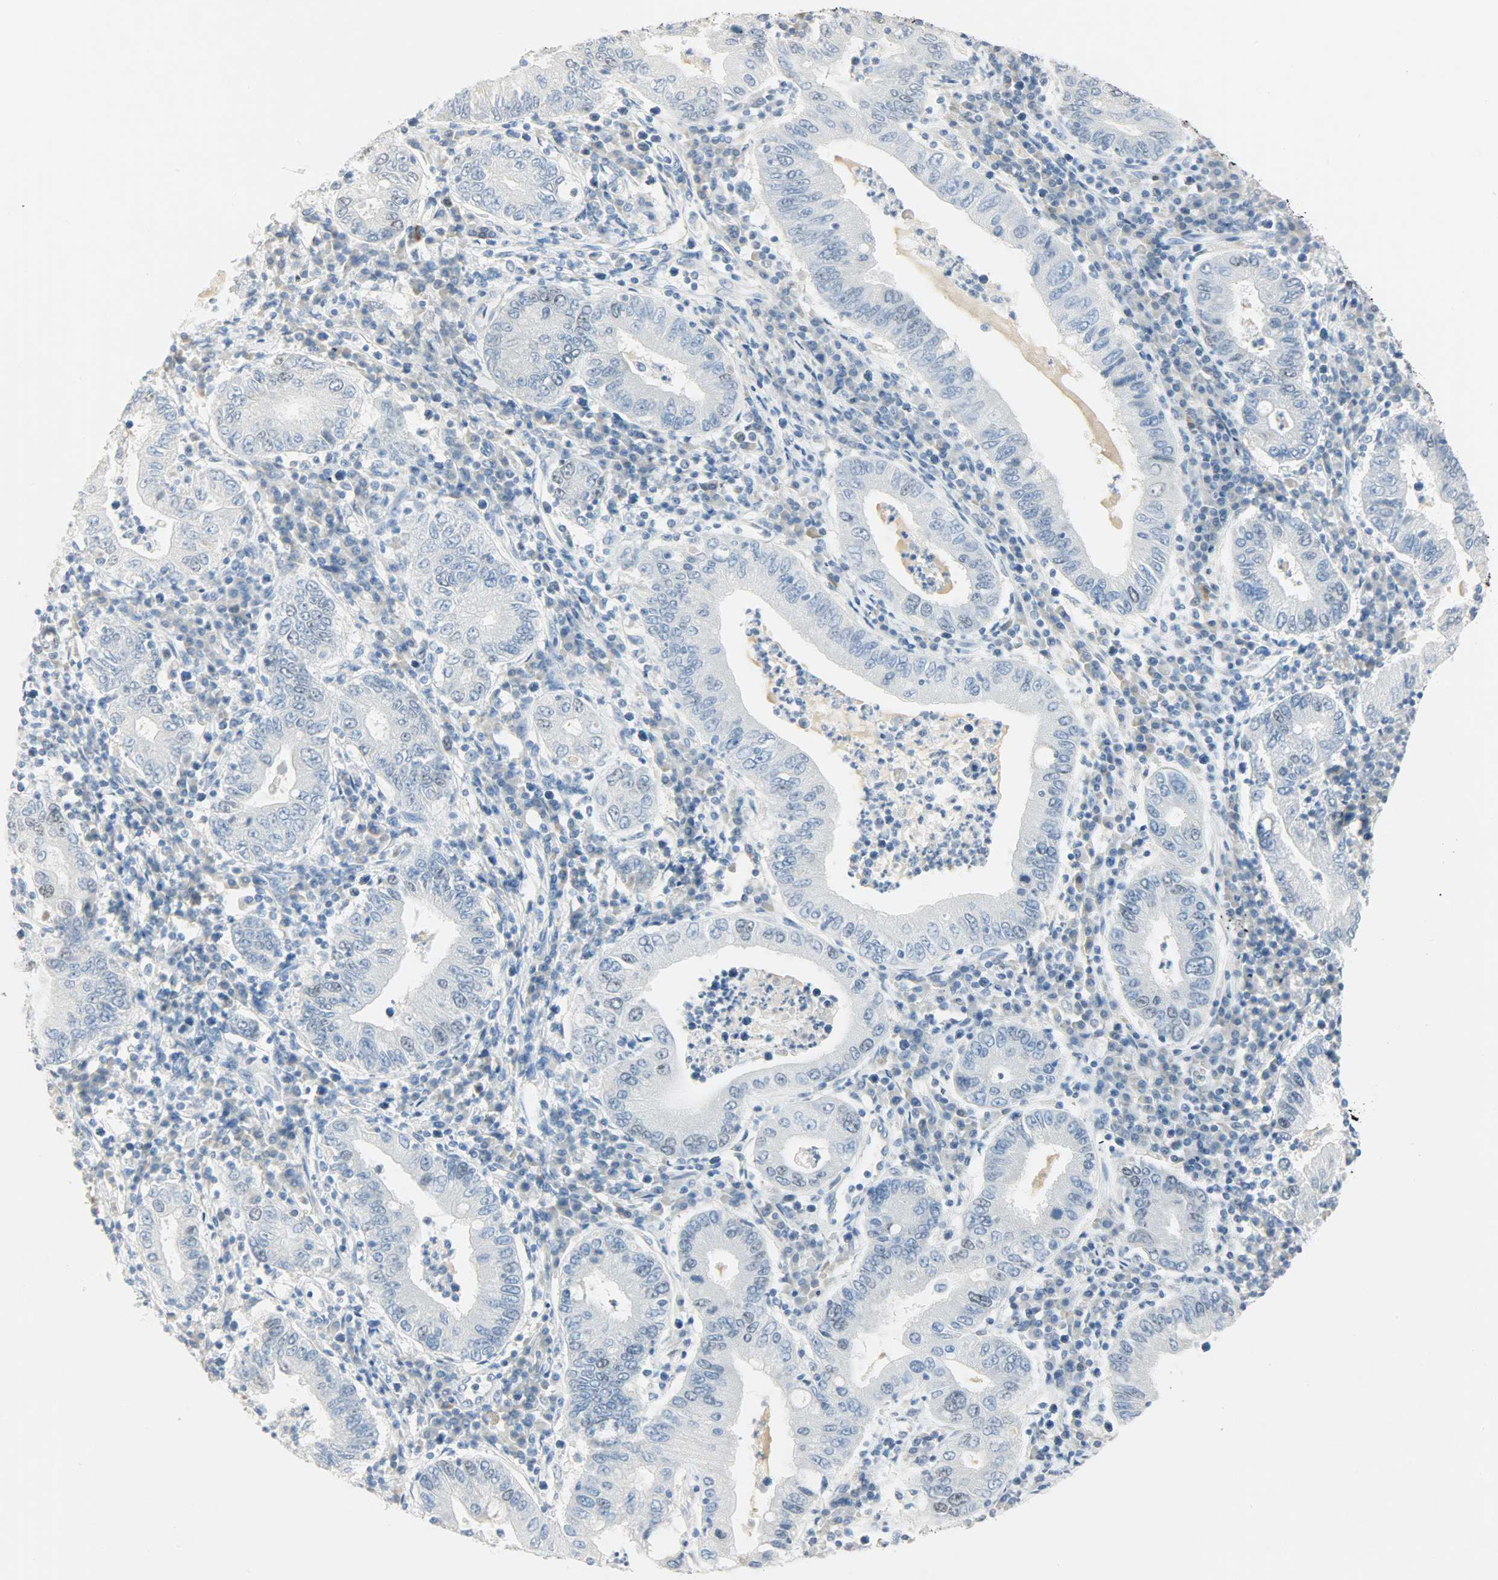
{"staining": {"intensity": "negative", "quantity": "none", "location": "none"}, "tissue": "stomach cancer", "cell_type": "Tumor cells", "image_type": "cancer", "snomed": [{"axis": "morphology", "description": "Normal tissue, NOS"}, {"axis": "morphology", "description": "Adenocarcinoma, NOS"}, {"axis": "topography", "description": "Esophagus"}, {"axis": "topography", "description": "Stomach, upper"}, {"axis": "topography", "description": "Peripheral nerve tissue"}], "caption": "This is an immunohistochemistry (IHC) image of stomach cancer (adenocarcinoma). There is no positivity in tumor cells.", "gene": "HELLS", "patient": {"sex": "male", "age": 62}}